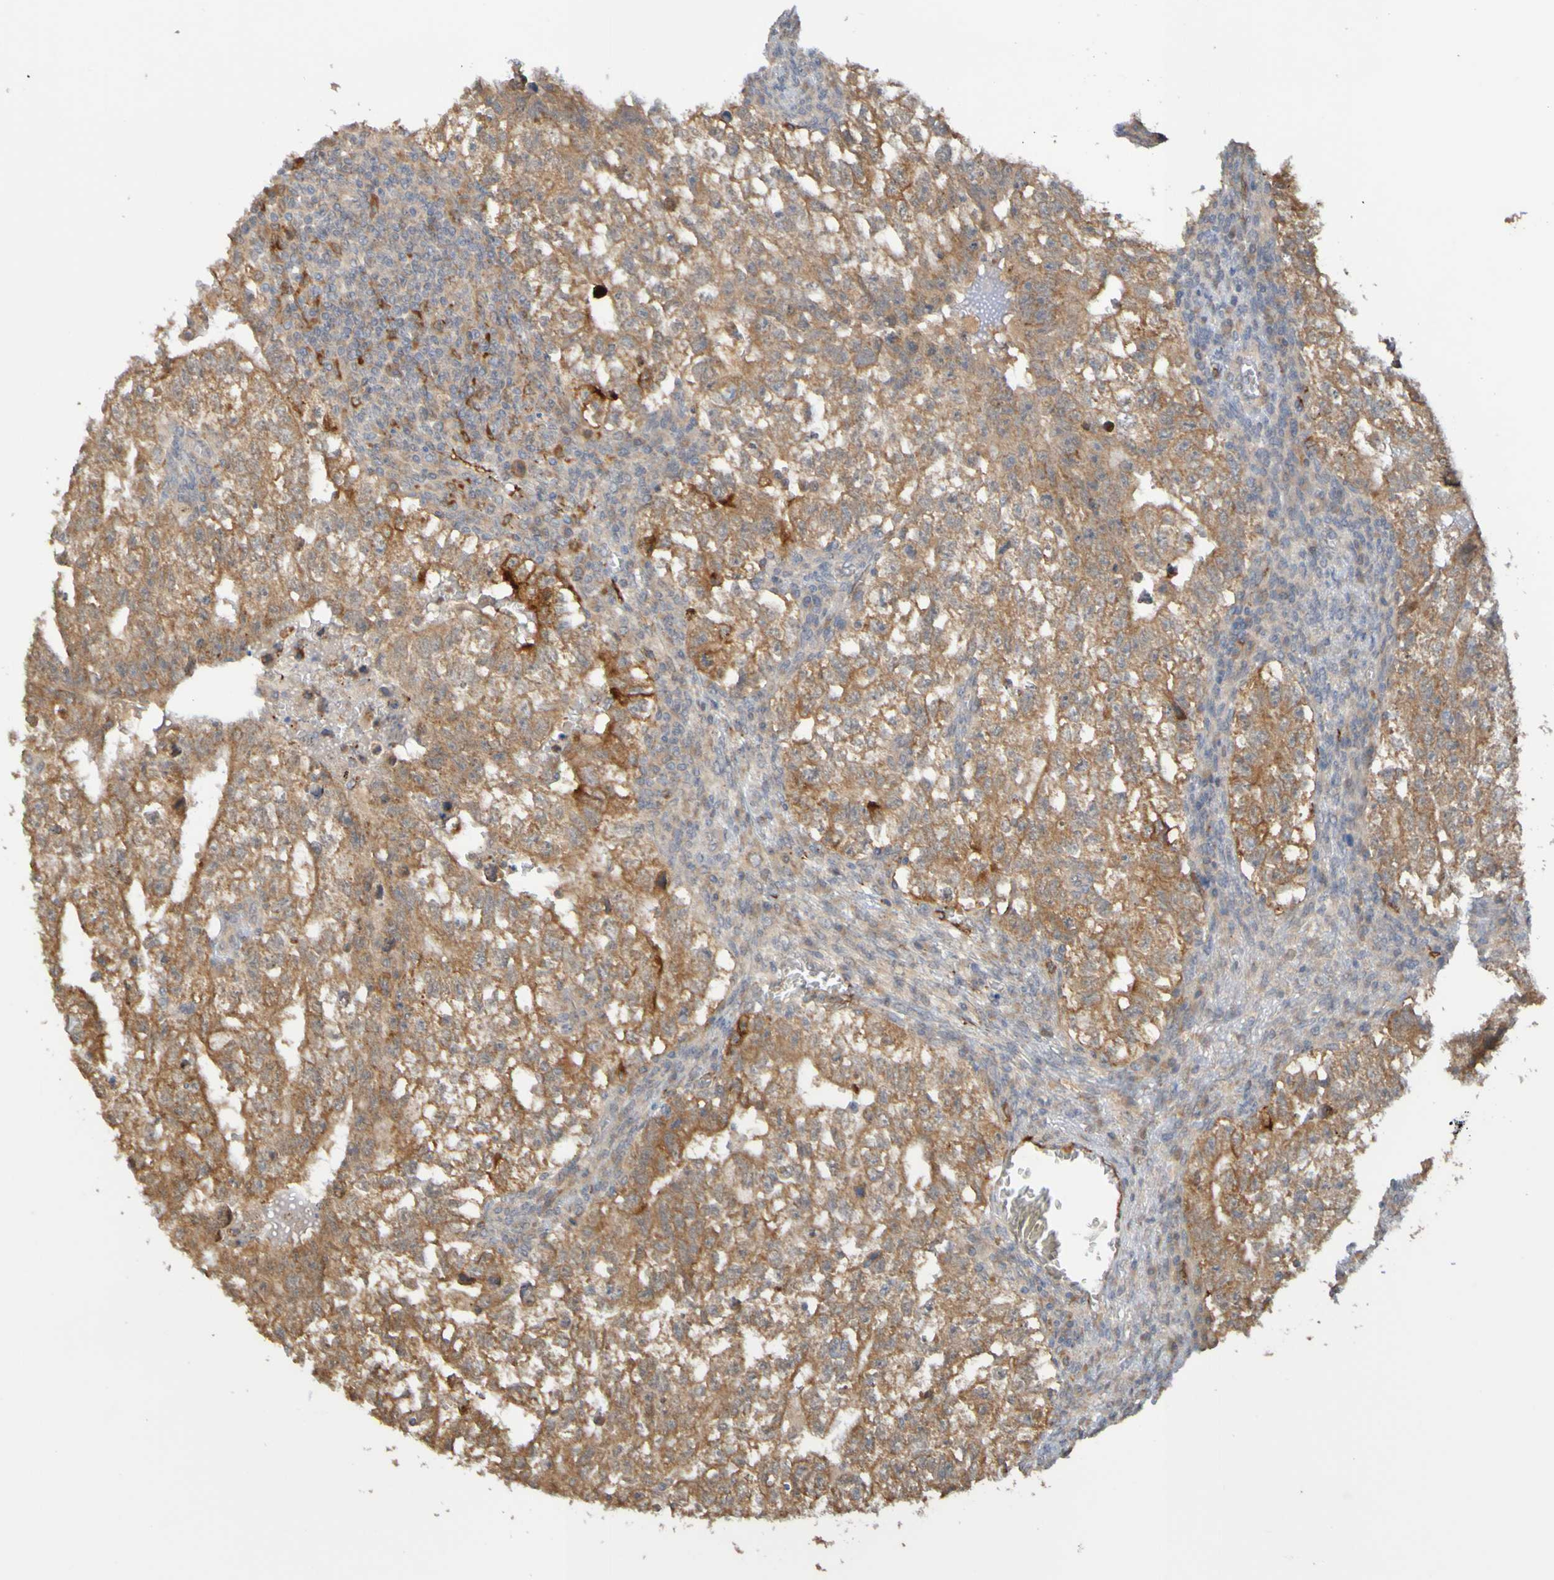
{"staining": {"intensity": "moderate", "quantity": ">75%", "location": "cytoplasmic/membranous"}, "tissue": "testis cancer", "cell_type": "Tumor cells", "image_type": "cancer", "snomed": [{"axis": "morphology", "description": "Seminoma, NOS"}, {"axis": "morphology", "description": "Carcinoma, Embryonal, NOS"}, {"axis": "topography", "description": "Testis"}], "caption": "Human seminoma (testis) stained for a protein (brown) exhibits moderate cytoplasmic/membranous positive positivity in about >75% of tumor cells.", "gene": "NAV2", "patient": {"sex": "male", "age": 38}}